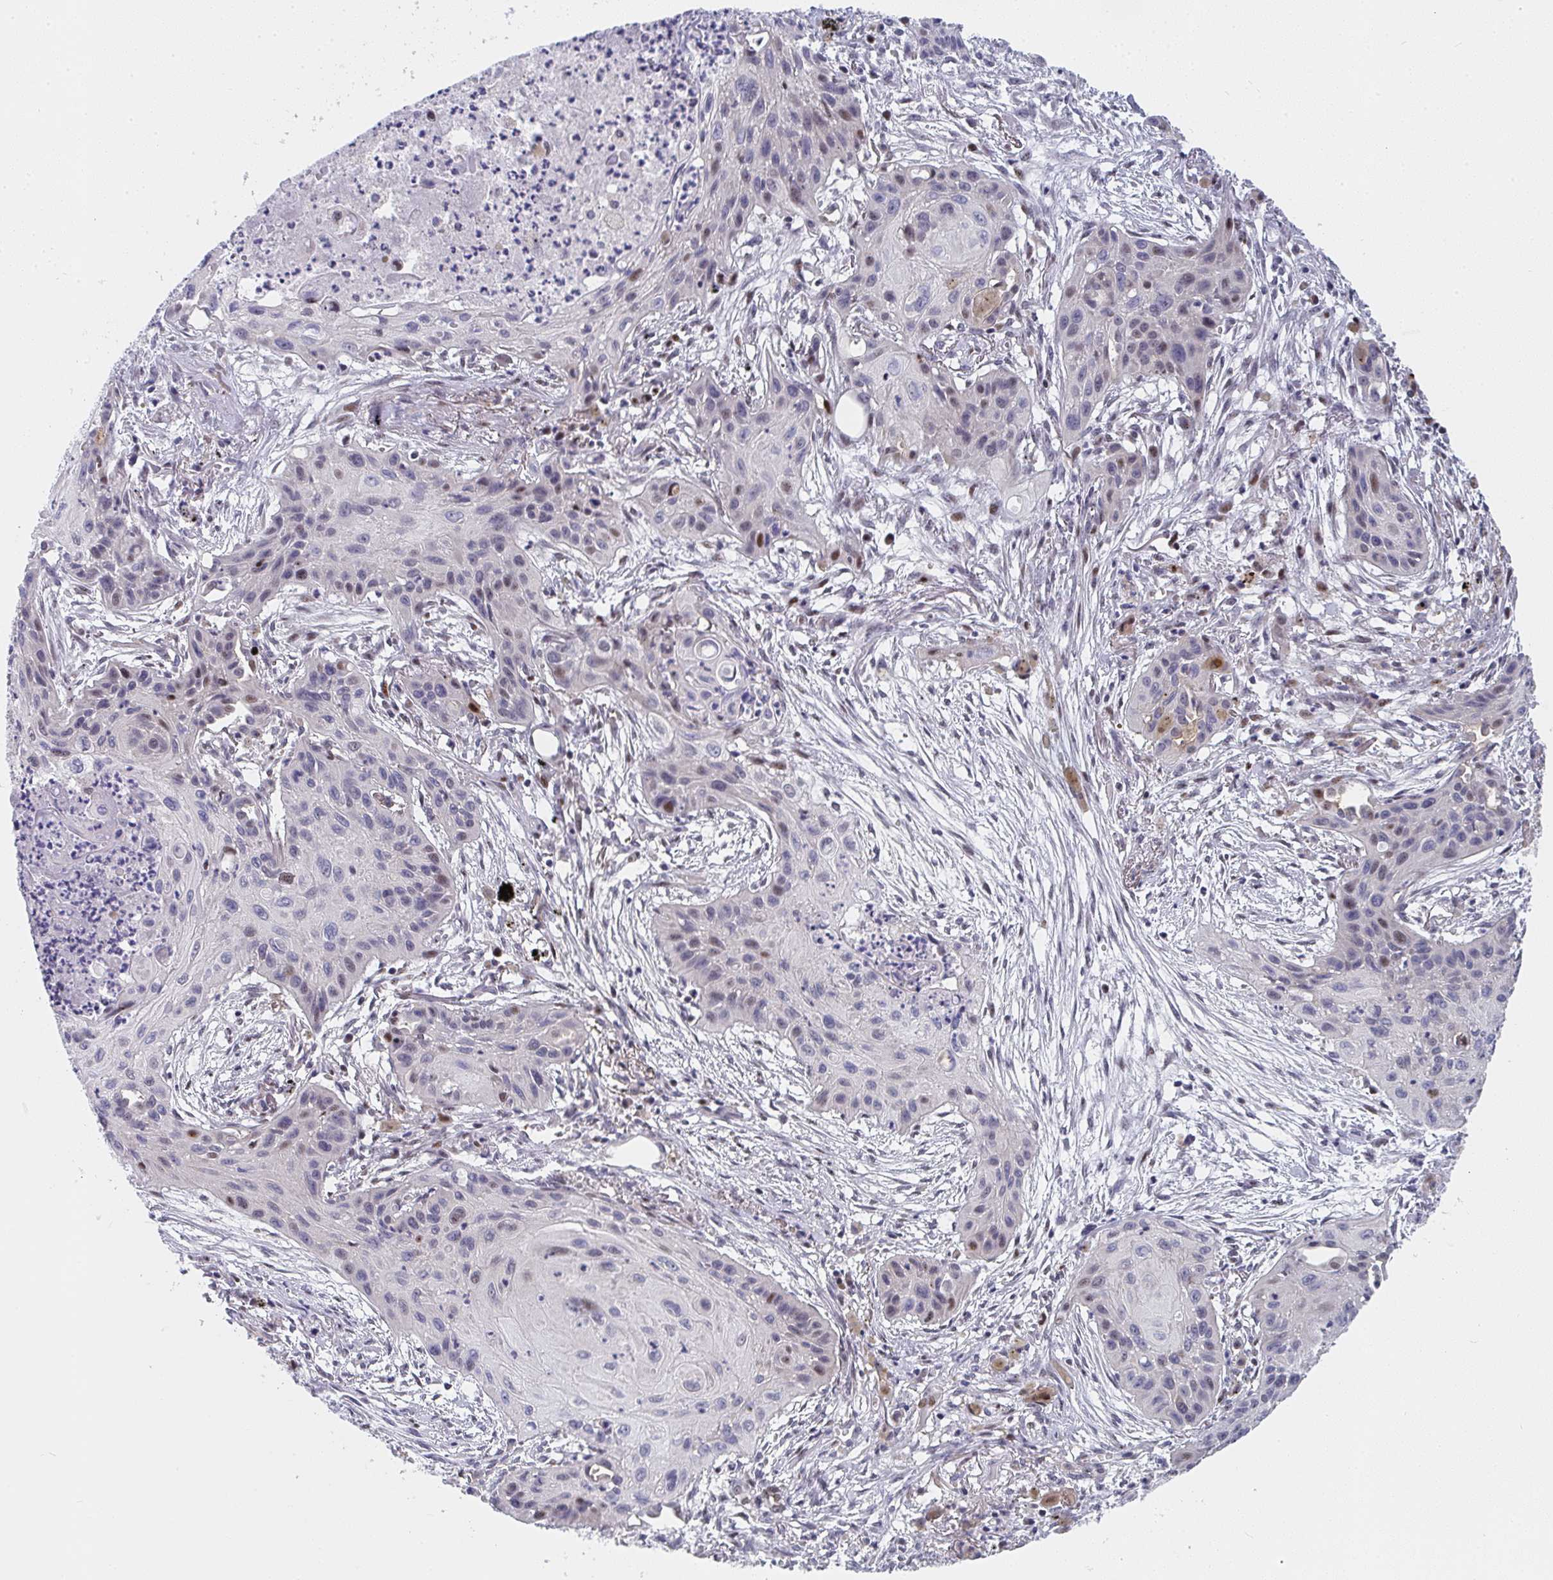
{"staining": {"intensity": "moderate", "quantity": "<25%", "location": "nuclear"}, "tissue": "lung cancer", "cell_type": "Tumor cells", "image_type": "cancer", "snomed": [{"axis": "morphology", "description": "Squamous cell carcinoma, NOS"}, {"axis": "topography", "description": "Lung"}], "caption": "This micrograph reveals lung cancer stained with immunohistochemistry to label a protein in brown. The nuclear of tumor cells show moderate positivity for the protein. Nuclei are counter-stained blue.", "gene": "ZIC3", "patient": {"sex": "male", "age": 71}}